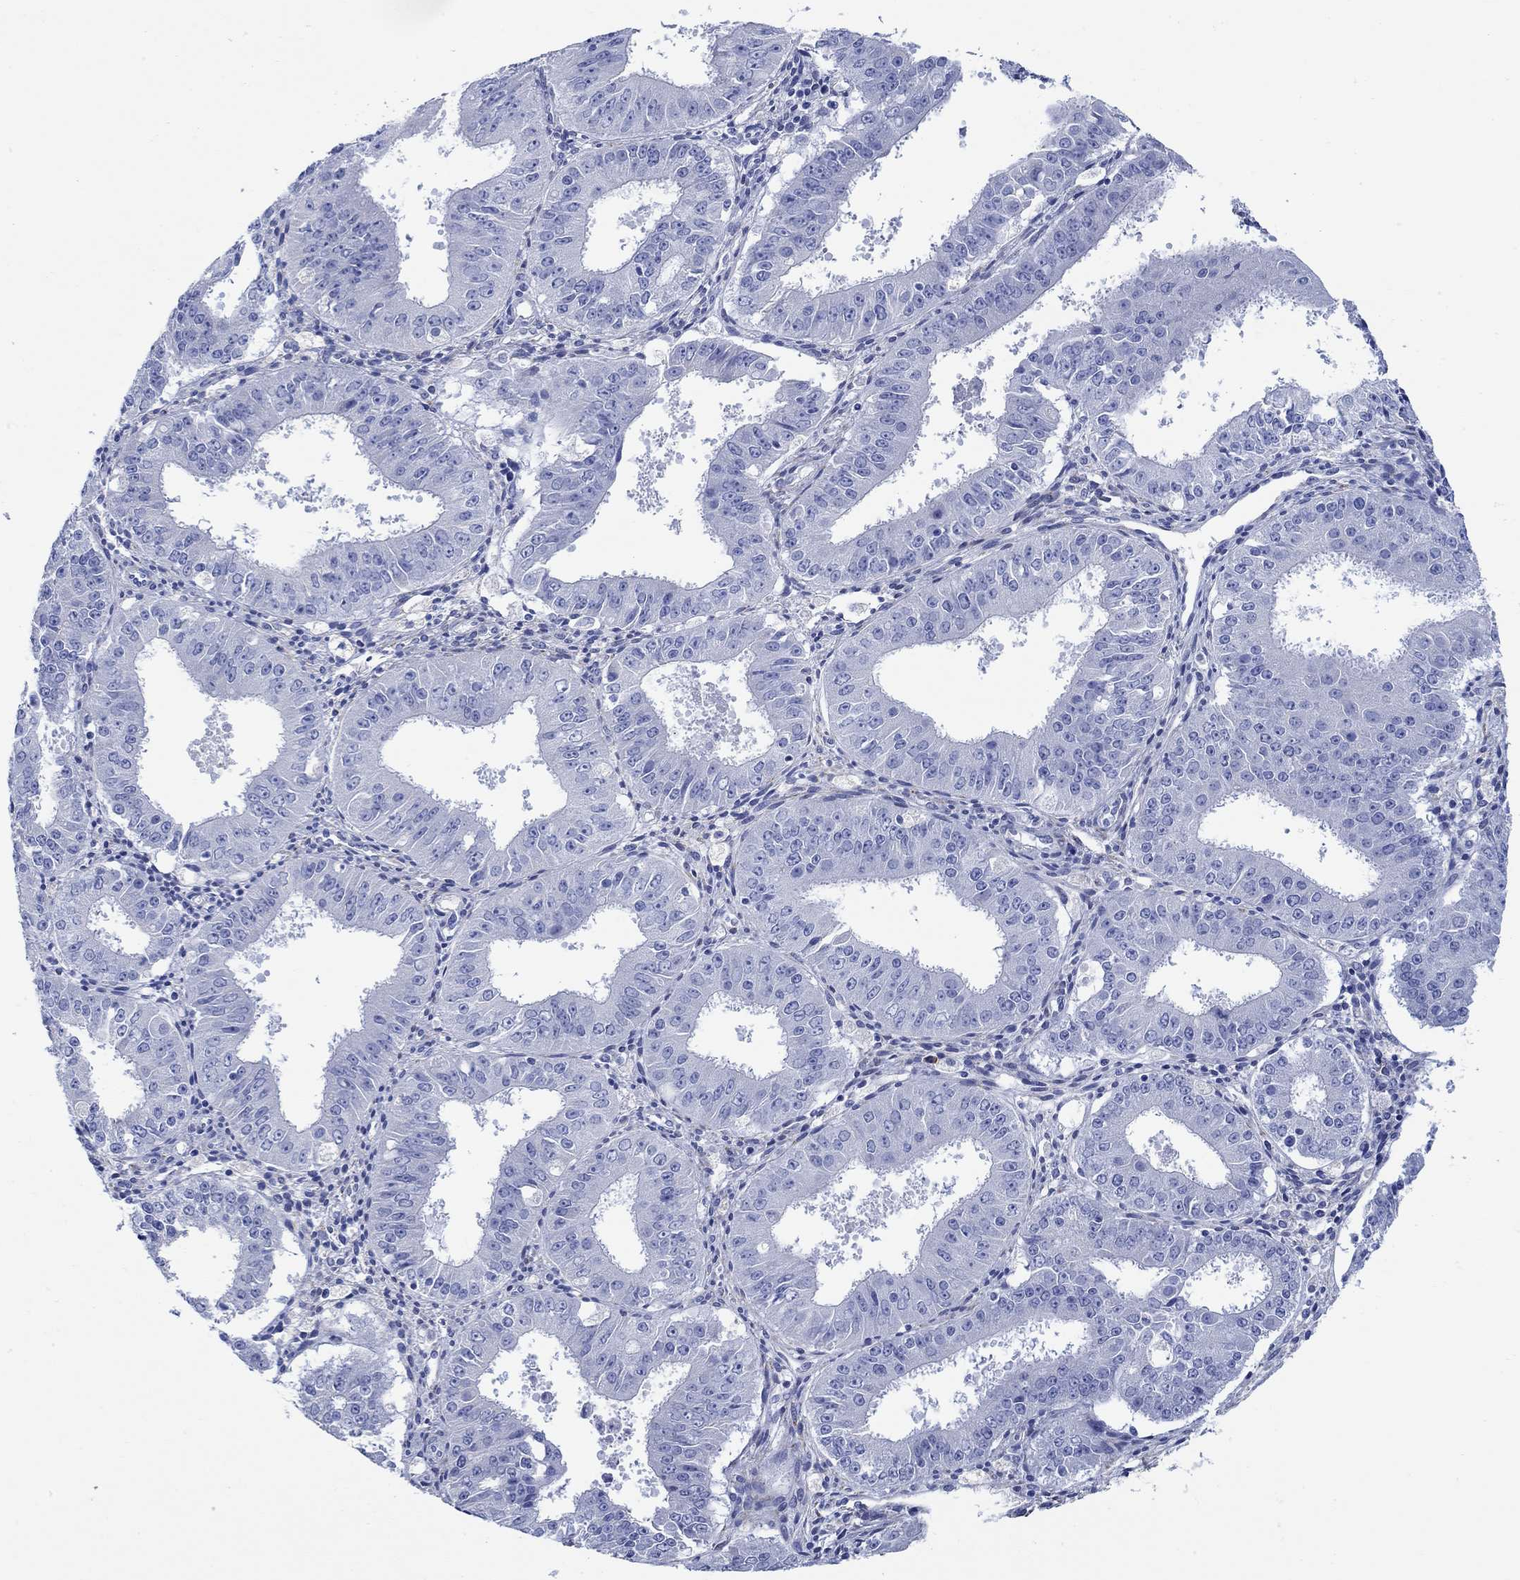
{"staining": {"intensity": "negative", "quantity": "none", "location": "none"}, "tissue": "ovarian cancer", "cell_type": "Tumor cells", "image_type": "cancer", "snomed": [{"axis": "morphology", "description": "Carcinoma, endometroid"}, {"axis": "topography", "description": "Ovary"}], "caption": "This is an immunohistochemistry photomicrograph of human ovarian endometroid carcinoma. There is no expression in tumor cells.", "gene": "P2RY6", "patient": {"sex": "female", "age": 42}}